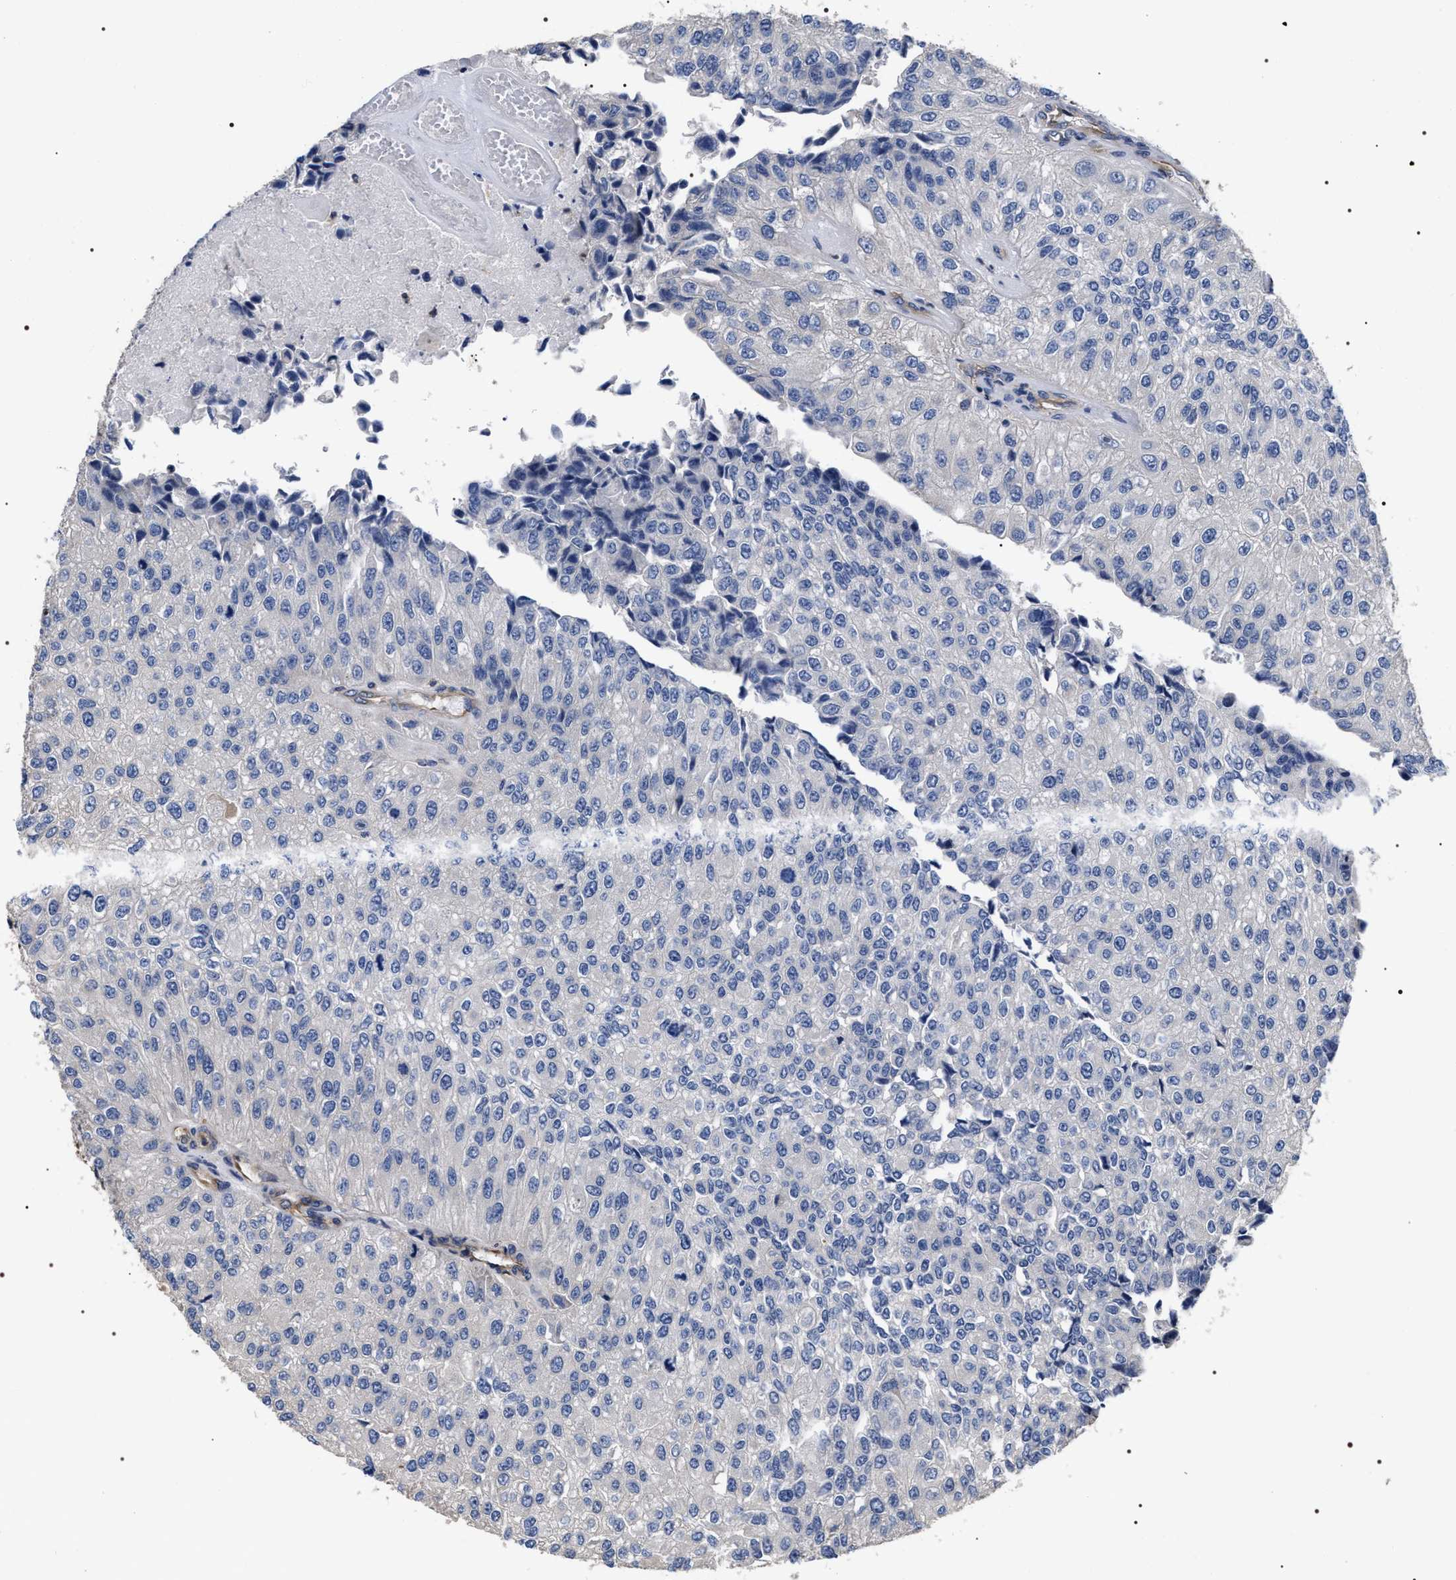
{"staining": {"intensity": "negative", "quantity": "none", "location": "none"}, "tissue": "urothelial cancer", "cell_type": "Tumor cells", "image_type": "cancer", "snomed": [{"axis": "morphology", "description": "Urothelial carcinoma, High grade"}, {"axis": "topography", "description": "Kidney"}, {"axis": "topography", "description": "Urinary bladder"}], "caption": "A photomicrograph of high-grade urothelial carcinoma stained for a protein reveals no brown staining in tumor cells.", "gene": "TSPAN33", "patient": {"sex": "male", "age": 77}}